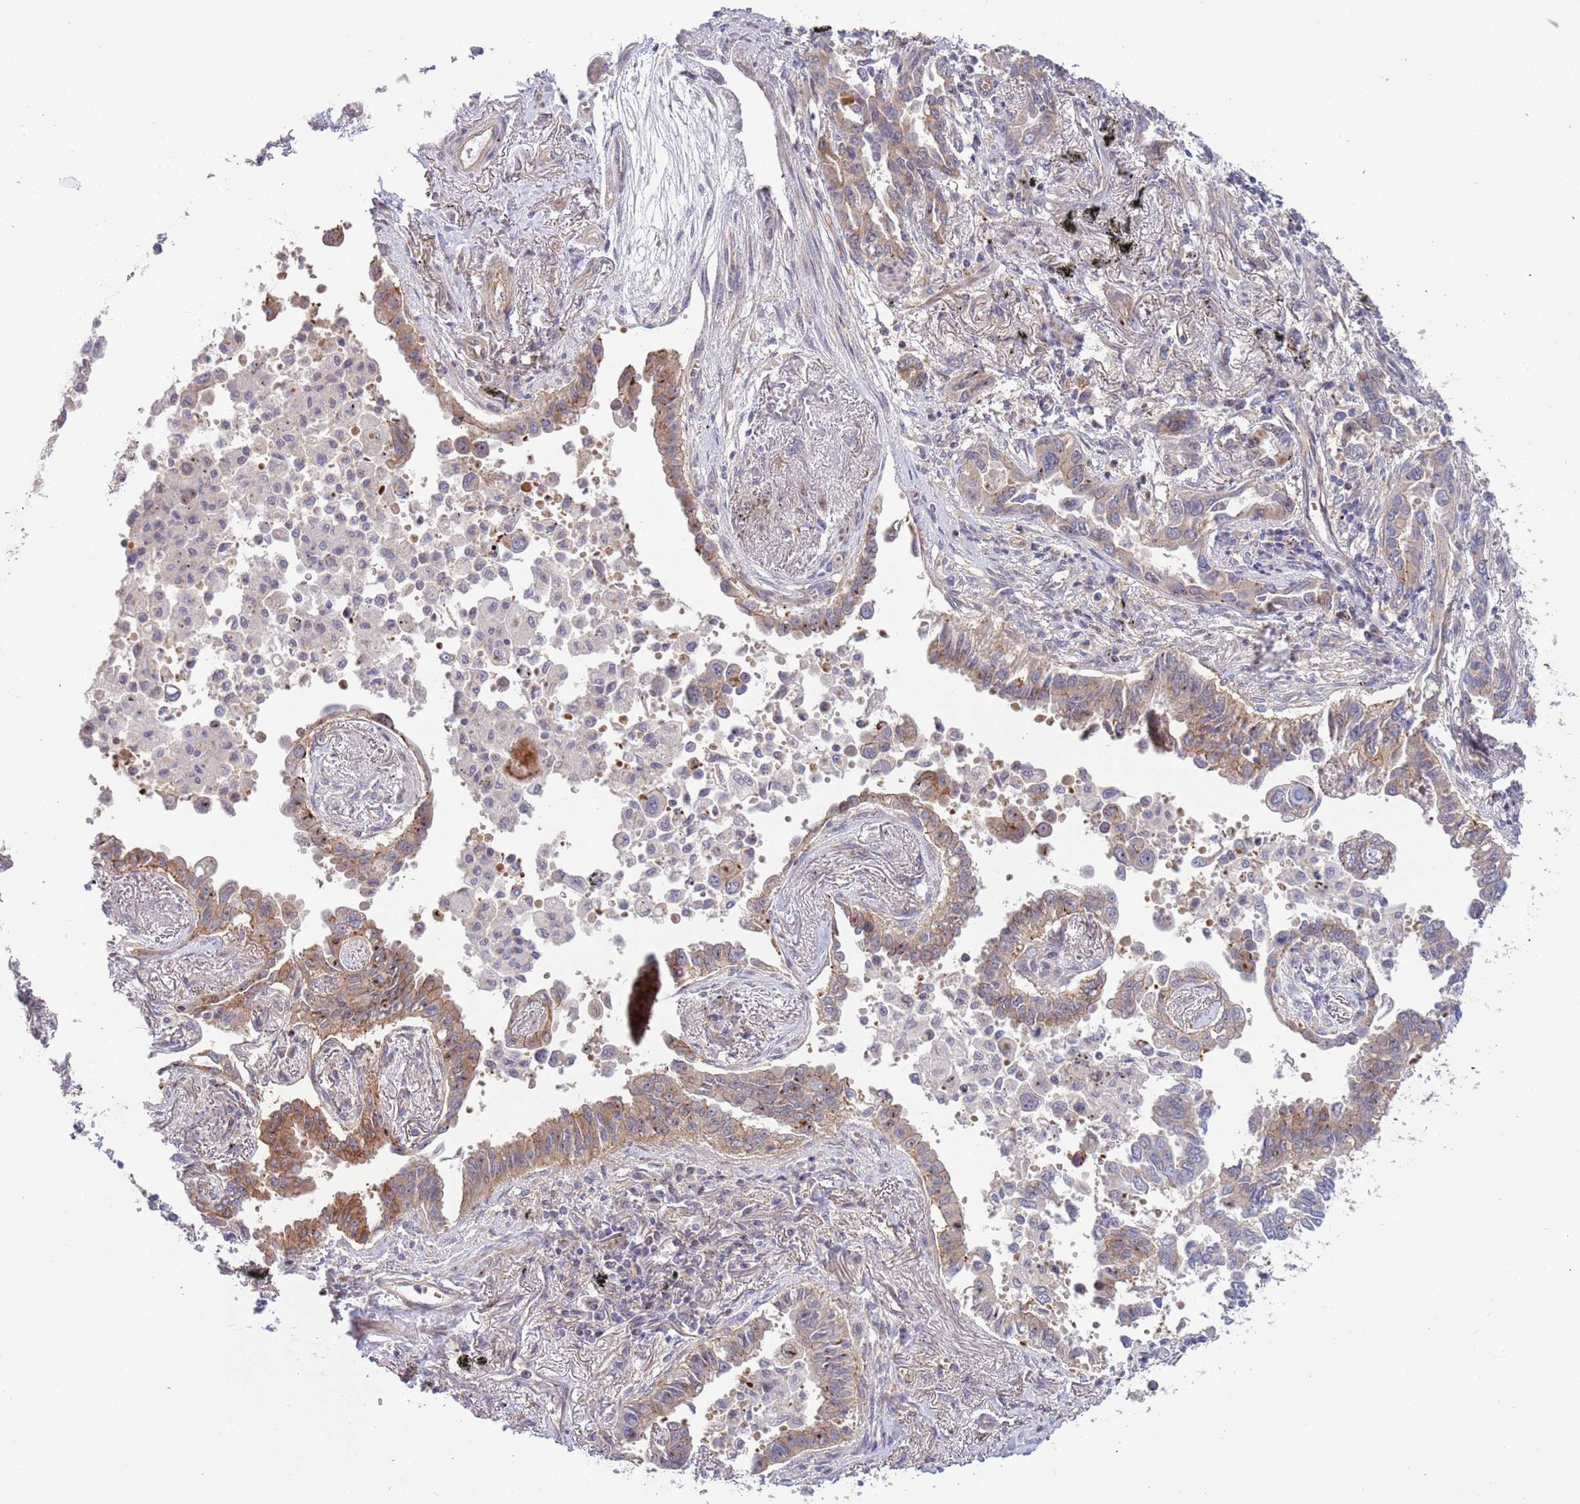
{"staining": {"intensity": "moderate", "quantity": "25%-75%", "location": "cytoplasmic/membranous"}, "tissue": "lung cancer", "cell_type": "Tumor cells", "image_type": "cancer", "snomed": [{"axis": "morphology", "description": "Adenocarcinoma, NOS"}, {"axis": "topography", "description": "Lung"}], "caption": "Lung adenocarcinoma was stained to show a protein in brown. There is medium levels of moderate cytoplasmic/membranous staining in about 25%-75% of tumor cells. (IHC, brightfield microscopy, high magnification).", "gene": "ITGB6", "patient": {"sex": "male", "age": 67}}